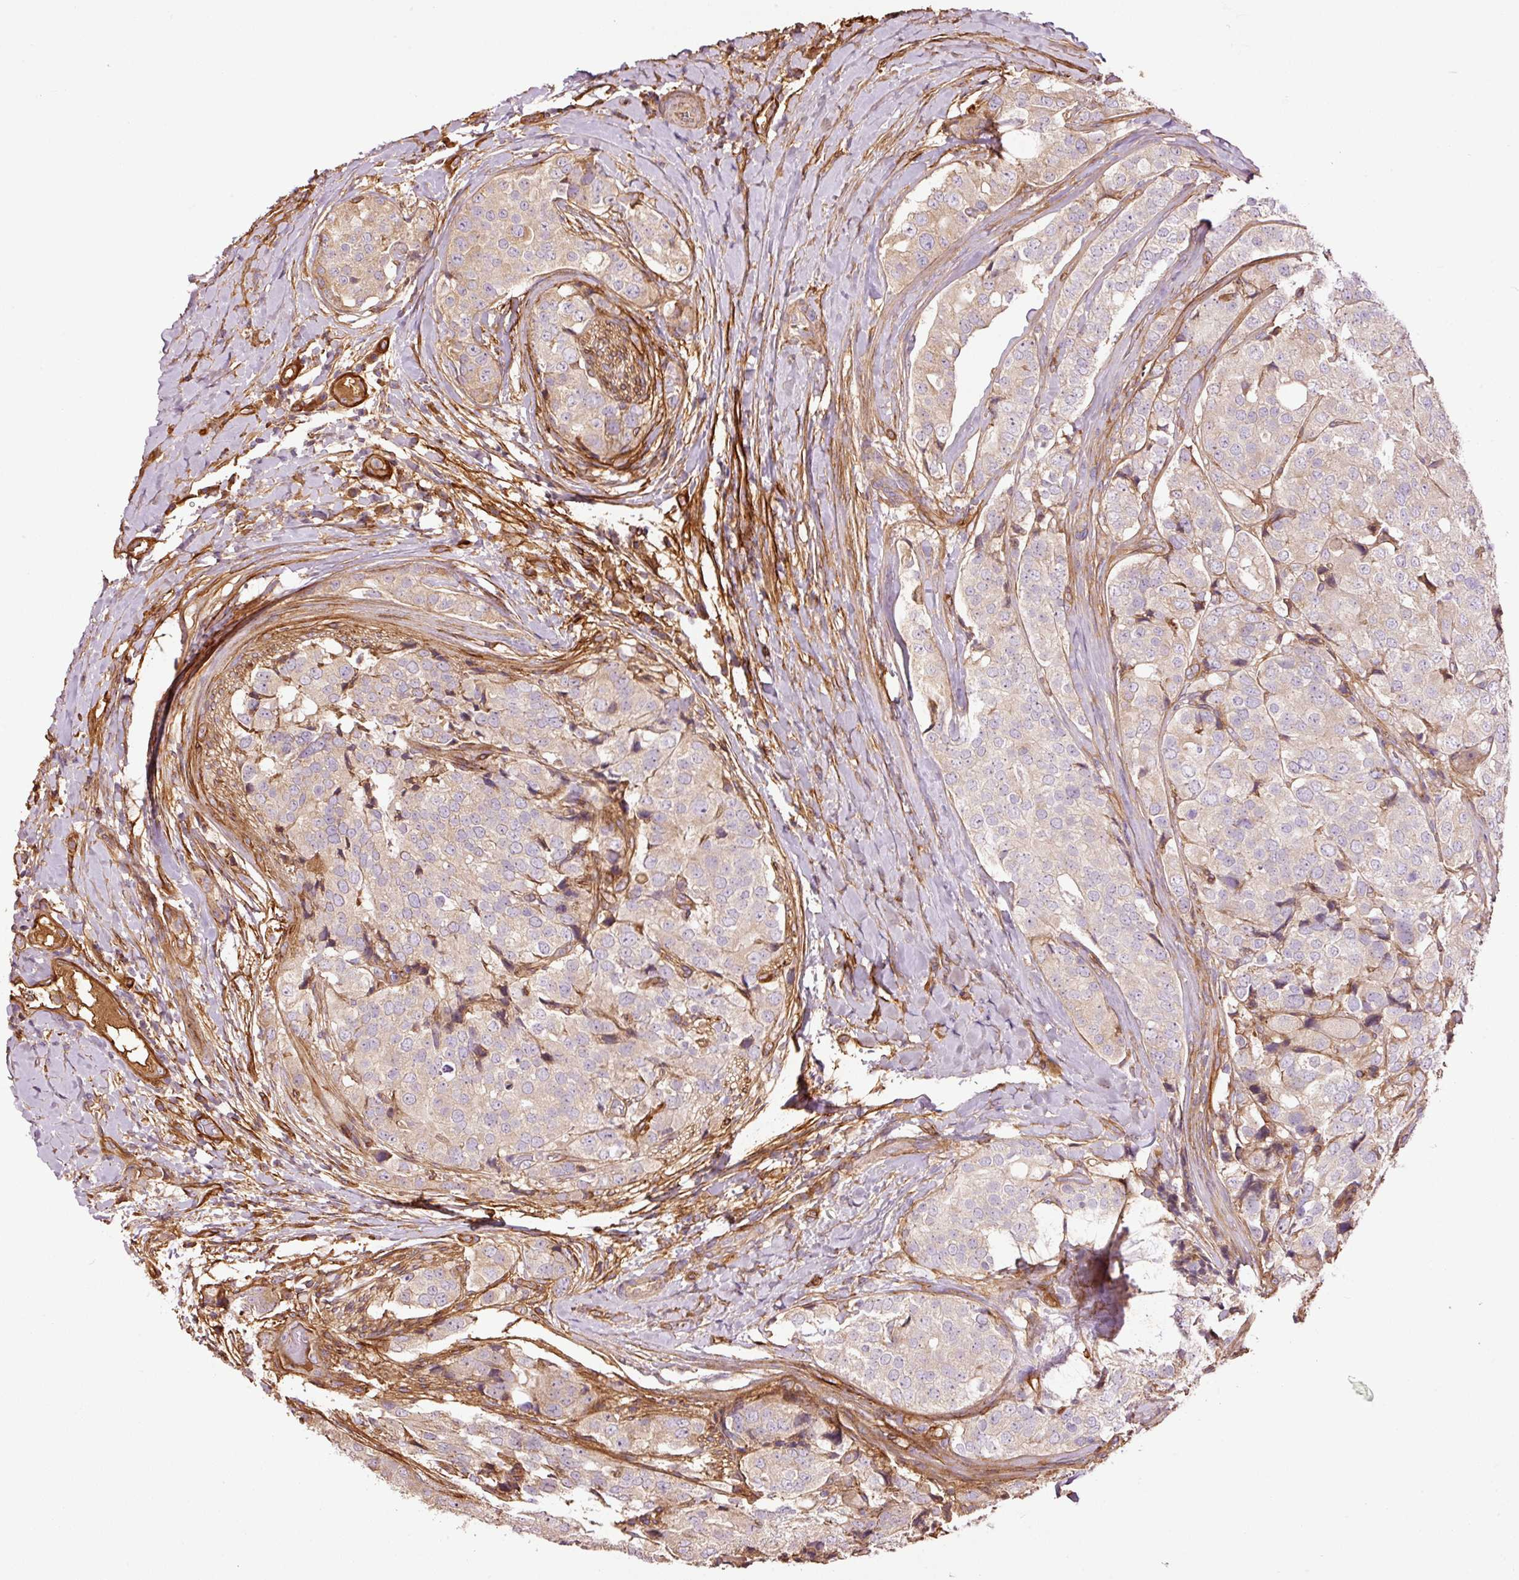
{"staining": {"intensity": "weak", "quantity": "<25%", "location": "cytoplasmic/membranous"}, "tissue": "prostate cancer", "cell_type": "Tumor cells", "image_type": "cancer", "snomed": [{"axis": "morphology", "description": "Adenocarcinoma, High grade"}, {"axis": "topography", "description": "Prostate"}], "caption": "A high-resolution micrograph shows immunohistochemistry staining of prostate cancer (adenocarcinoma (high-grade)), which shows no significant positivity in tumor cells.", "gene": "NID2", "patient": {"sex": "male", "age": 49}}